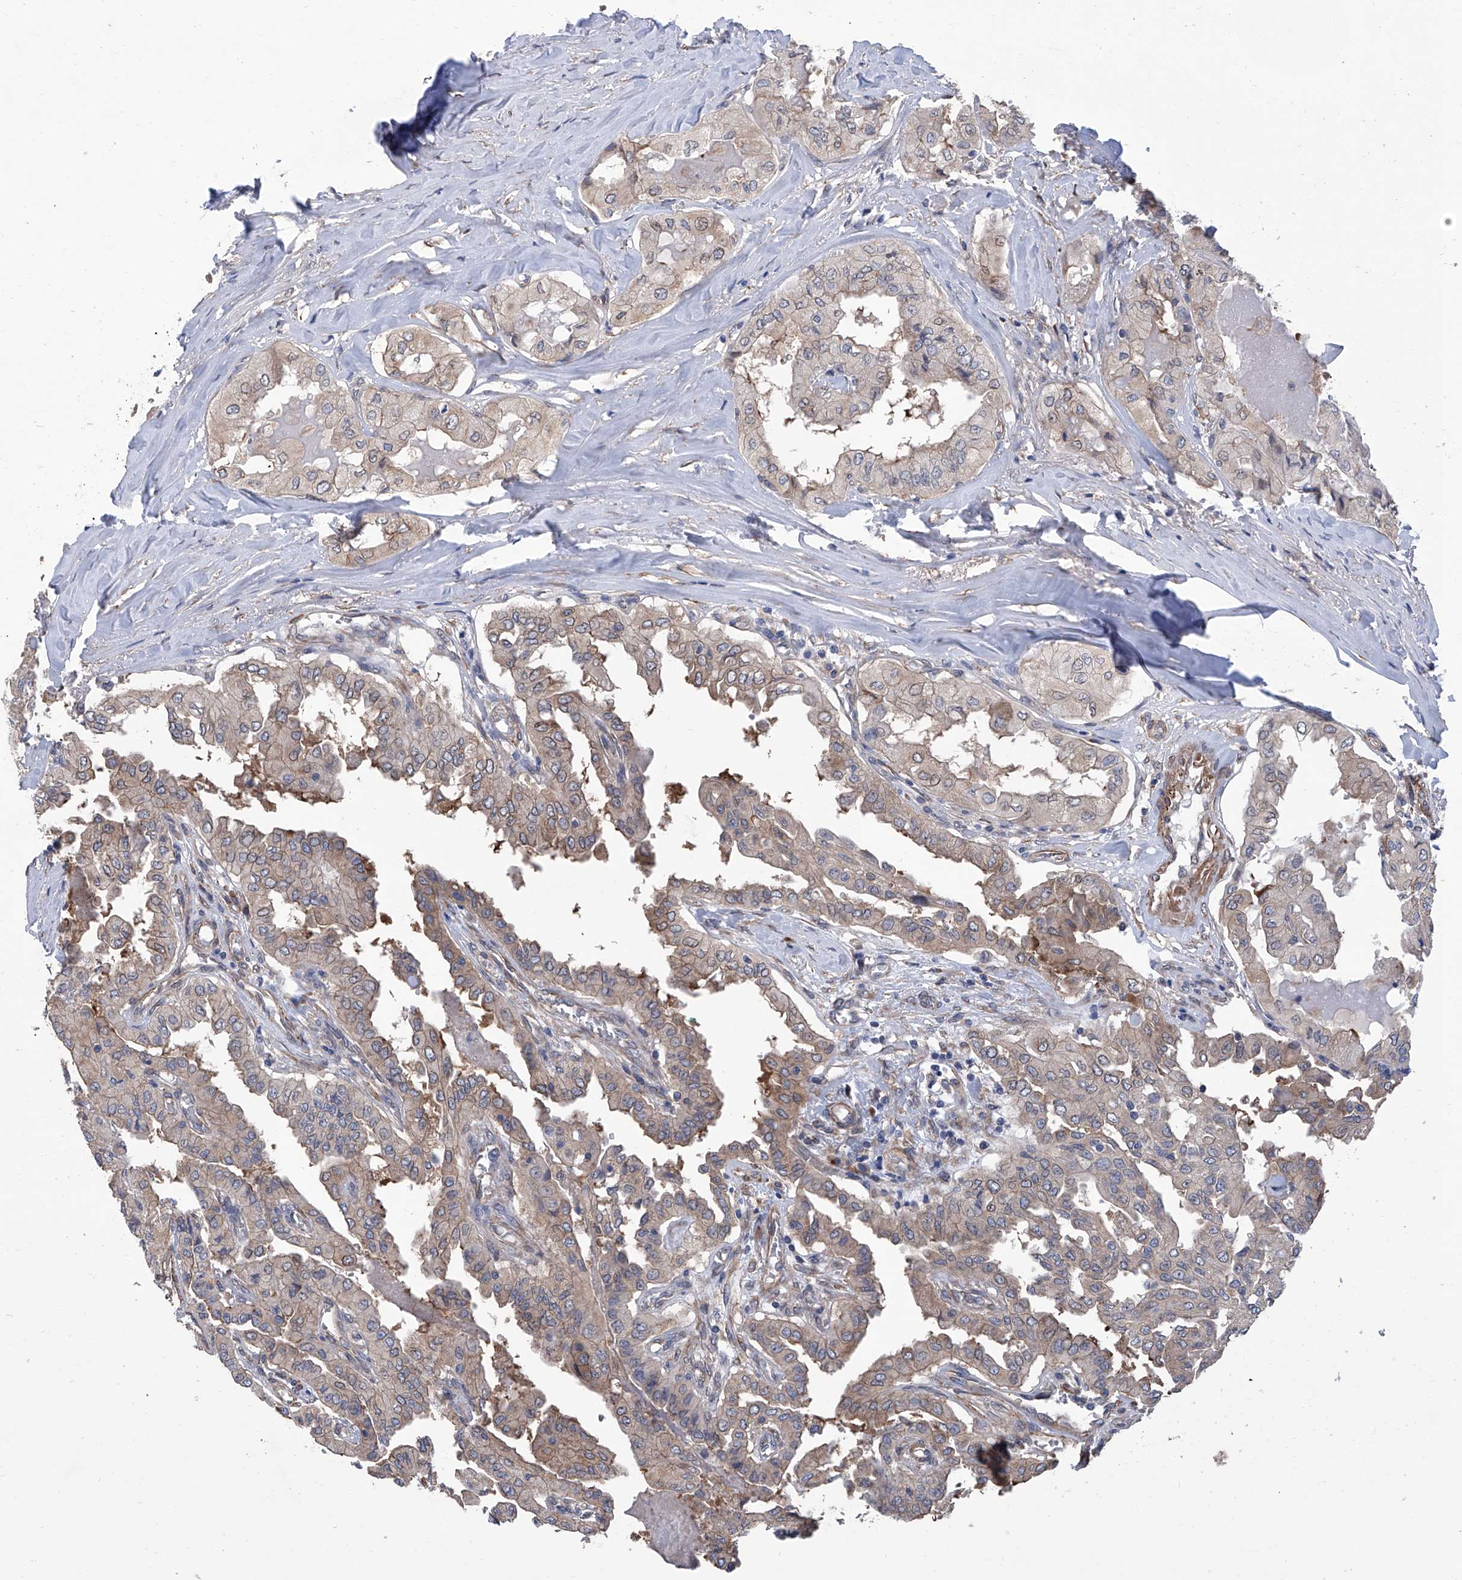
{"staining": {"intensity": "weak", "quantity": "25%-75%", "location": "cytoplasmic/membranous"}, "tissue": "thyroid cancer", "cell_type": "Tumor cells", "image_type": "cancer", "snomed": [{"axis": "morphology", "description": "Papillary adenocarcinoma, NOS"}, {"axis": "topography", "description": "Thyroid gland"}], "caption": "Human thyroid papillary adenocarcinoma stained with a protein marker shows weak staining in tumor cells.", "gene": "SMS", "patient": {"sex": "female", "age": 59}}